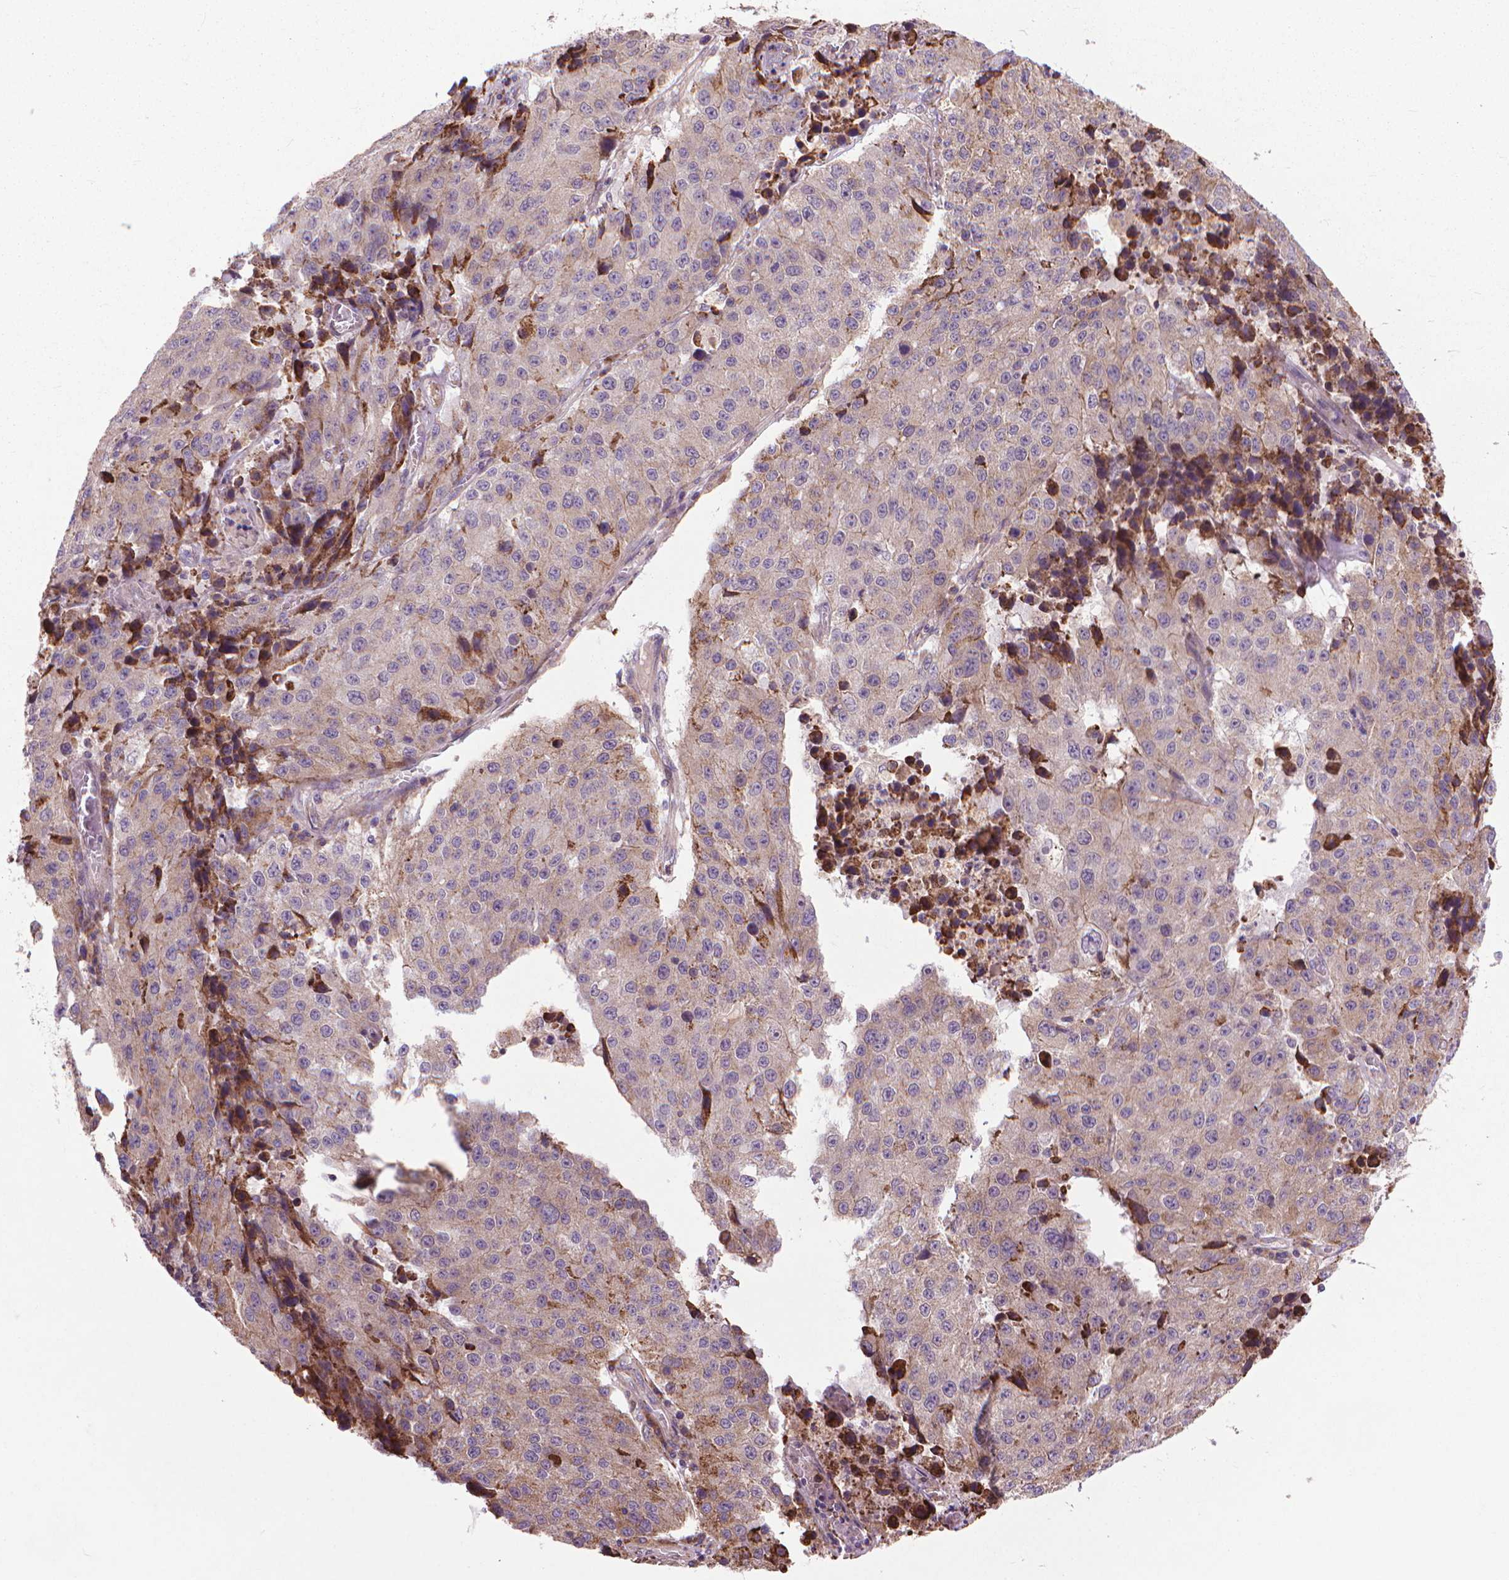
{"staining": {"intensity": "weak", "quantity": "25%-75%", "location": "cytoplasmic/membranous"}, "tissue": "stomach cancer", "cell_type": "Tumor cells", "image_type": "cancer", "snomed": [{"axis": "morphology", "description": "Adenocarcinoma, NOS"}, {"axis": "topography", "description": "Stomach"}], "caption": "An immunohistochemistry (IHC) image of neoplastic tissue is shown. Protein staining in brown highlights weak cytoplasmic/membranous positivity in stomach cancer within tumor cells. (IHC, brightfield microscopy, high magnification).", "gene": "MYH14", "patient": {"sex": "male", "age": 71}}